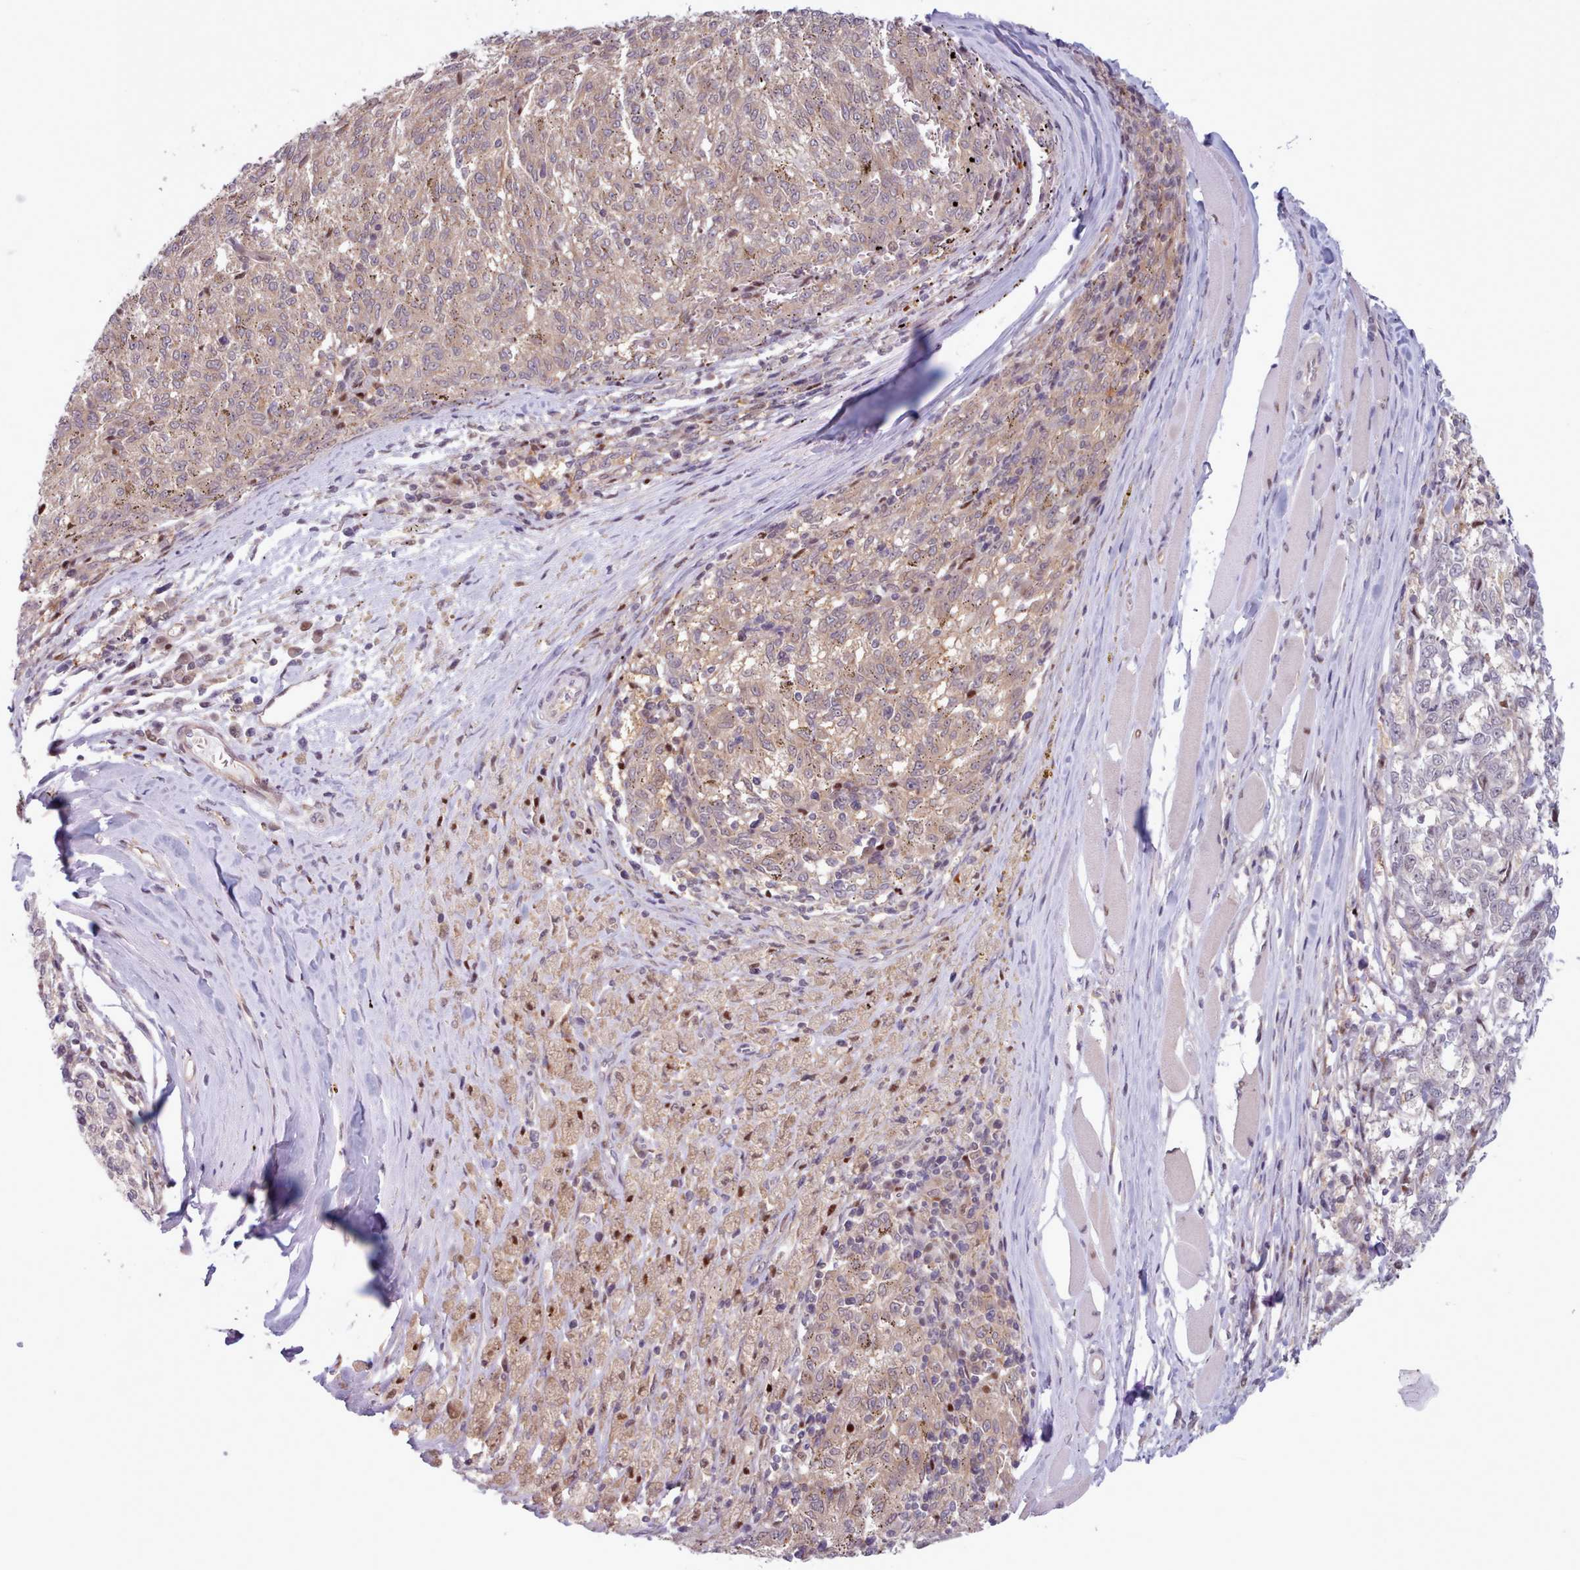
{"staining": {"intensity": "weak", "quantity": ">75%", "location": "cytoplasmic/membranous"}, "tissue": "melanoma", "cell_type": "Tumor cells", "image_type": "cancer", "snomed": [{"axis": "morphology", "description": "Malignant melanoma, NOS"}, {"axis": "topography", "description": "Skin"}], "caption": "Brown immunohistochemical staining in human melanoma reveals weak cytoplasmic/membranous expression in approximately >75% of tumor cells.", "gene": "KBTBD7", "patient": {"sex": "female", "age": 72}}